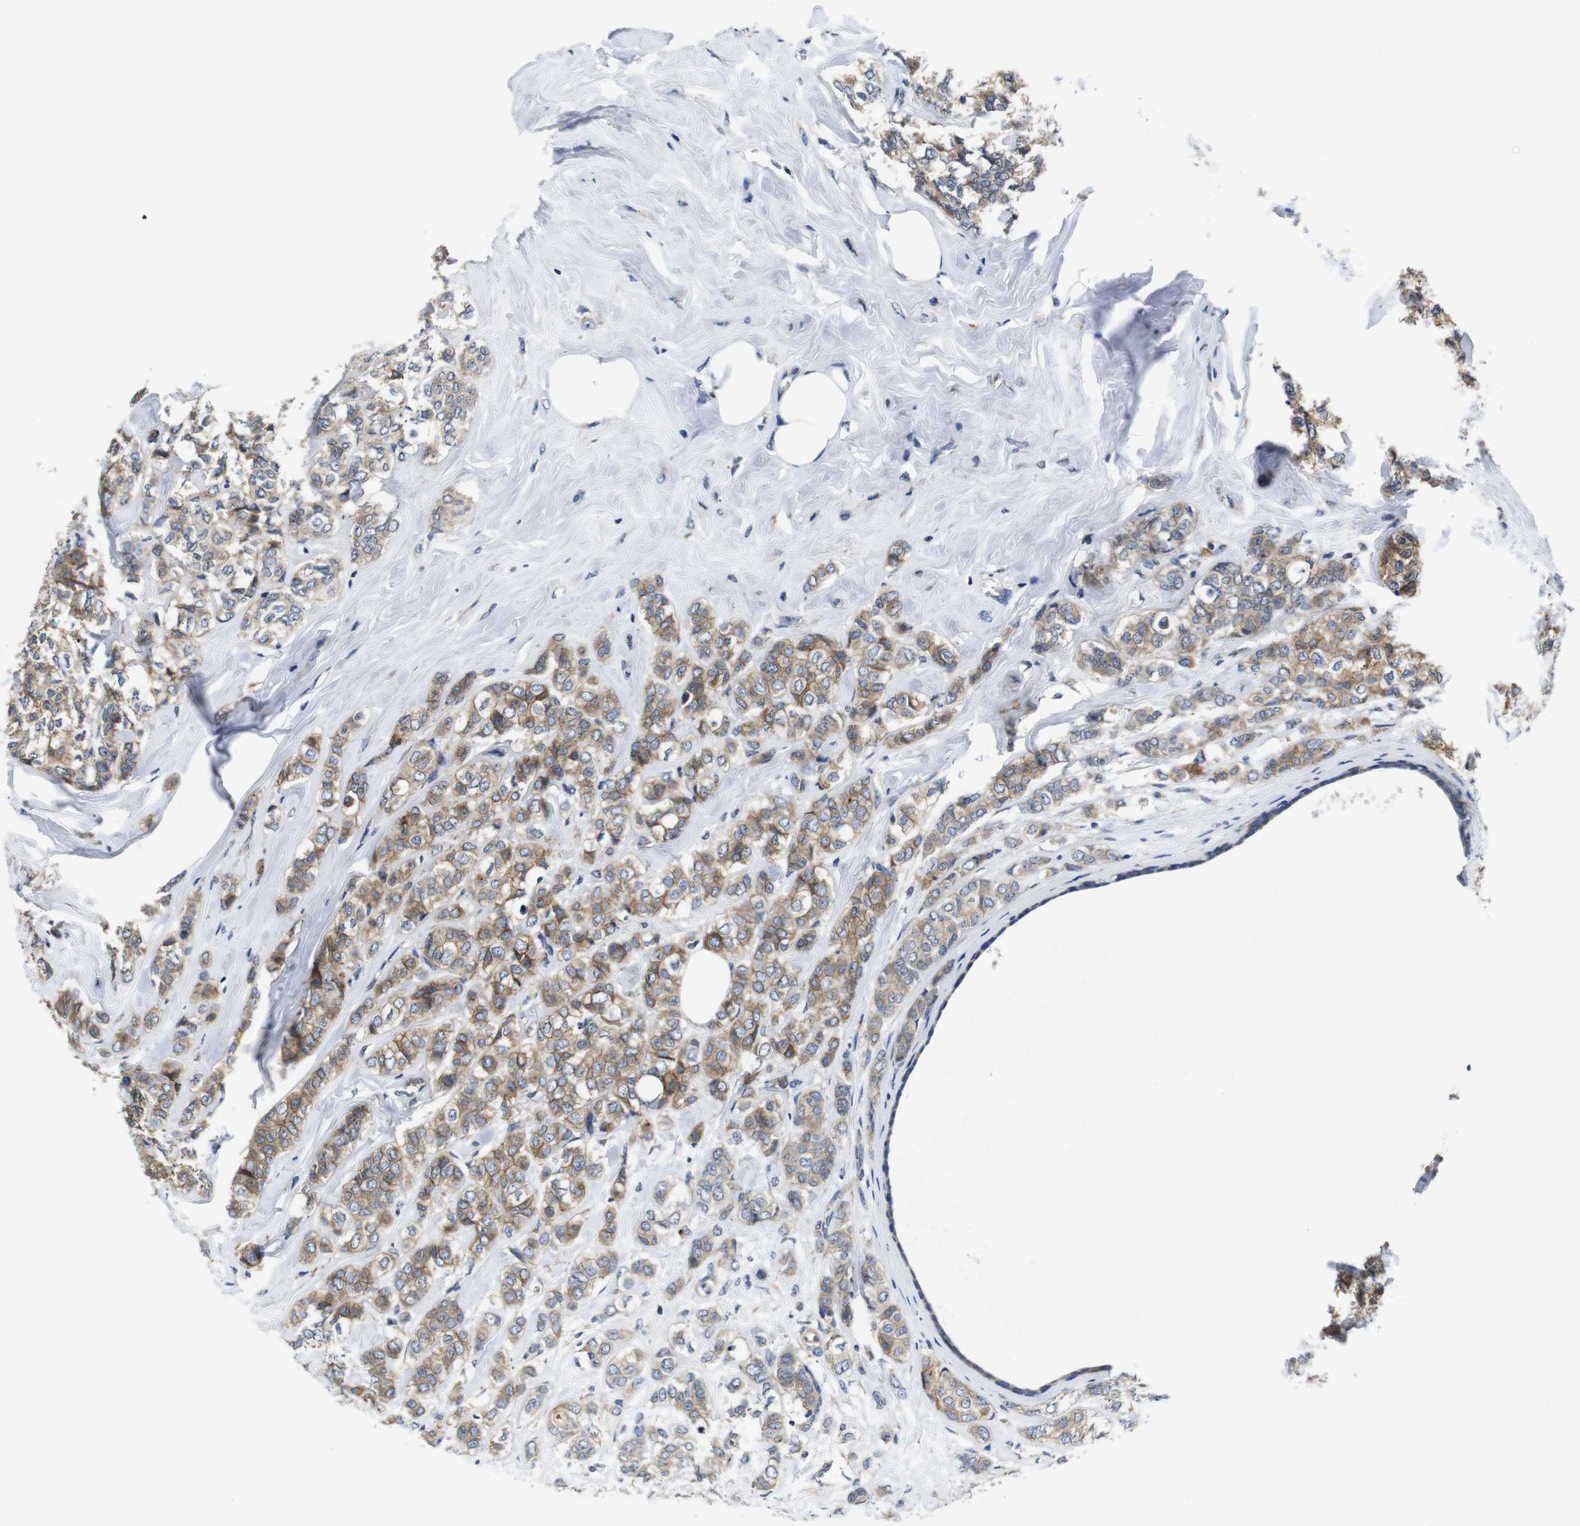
{"staining": {"intensity": "moderate", "quantity": ">75%", "location": "cytoplasmic/membranous"}, "tissue": "breast cancer", "cell_type": "Tumor cells", "image_type": "cancer", "snomed": [{"axis": "morphology", "description": "Lobular carcinoma"}, {"axis": "topography", "description": "Breast"}], "caption": "An image of lobular carcinoma (breast) stained for a protein displays moderate cytoplasmic/membranous brown staining in tumor cells. (IHC, brightfield microscopy, high magnification).", "gene": "MARCHF7", "patient": {"sex": "female", "age": 60}}